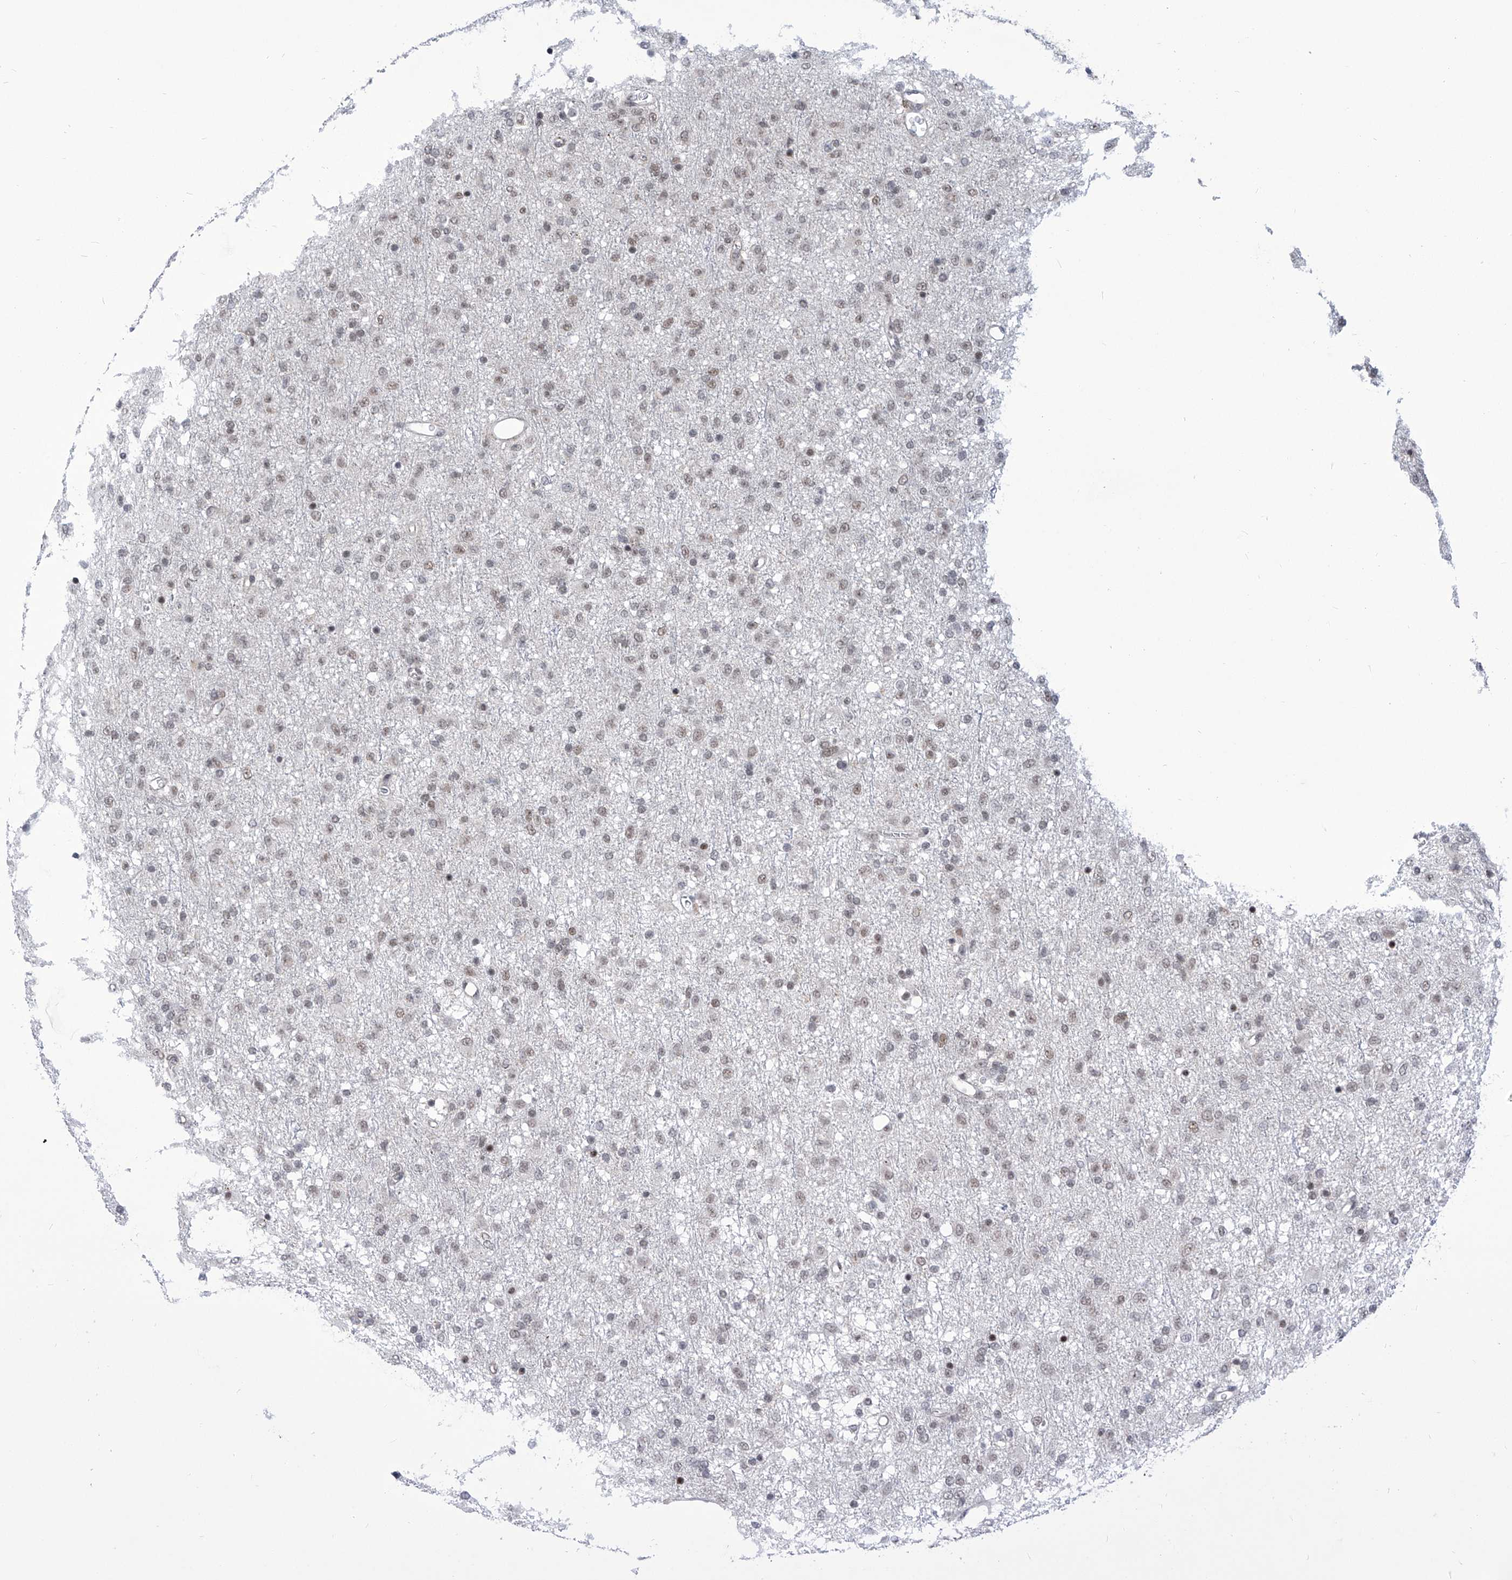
{"staining": {"intensity": "weak", "quantity": "<25%", "location": "nuclear"}, "tissue": "glioma", "cell_type": "Tumor cells", "image_type": "cancer", "snomed": [{"axis": "morphology", "description": "Glioma, malignant, Low grade"}, {"axis": "topography", "description": "Brain"}], "caption": "IHC micrograph of neoplastic tissue: glioma stained with DAB shows no significant protein expression in tumor cells. (Immunohistochemistry, brightfield microscopy, high magnification).", "gene": "CEP290", "patient": {"sex": "male", "age": 65}}